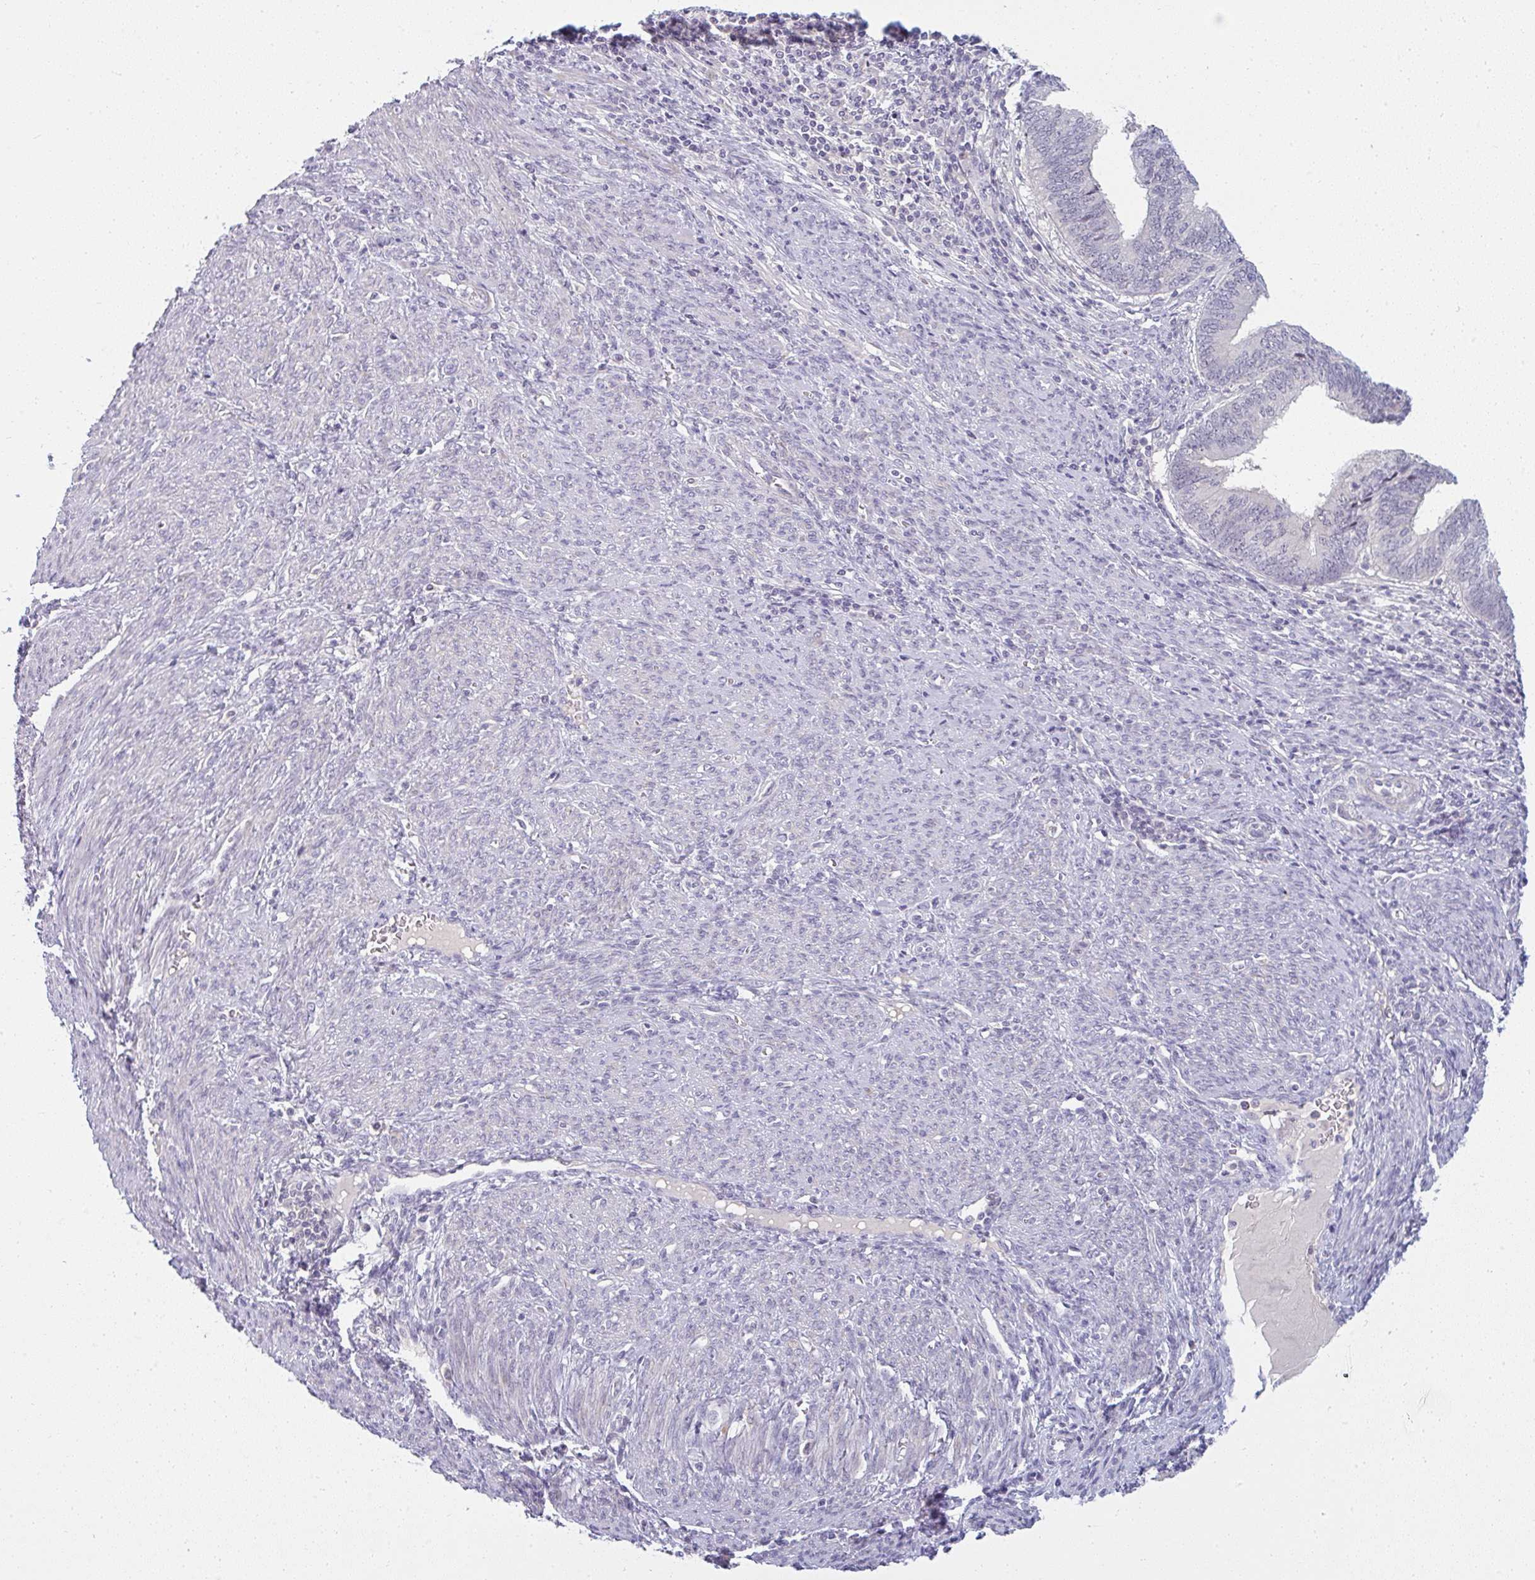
{"staining": {"intensity": "negative", "quantity": "none", "location": "none"}, "tissue": "endometrial cancer", "cell_type": "Tumor cells", "image_type": "cancer", "snomed": [{"axis": "morphology", "description": "Adenocarcinoma, NOS"}, {"axis": "topography", "description": "Uterus"}, {"axis": "topography", "description": "Endometrium"}], "caption": "Immunohistochemistry micrograph of neoplastic tissue: endometrial cancer stained with DAB (3,3'-diaminobenzidine) demonstrates no significant protein positivity in tumor cells.", "gene": "PPFIA4", "patient": {"sex": "female", "age": 70}}